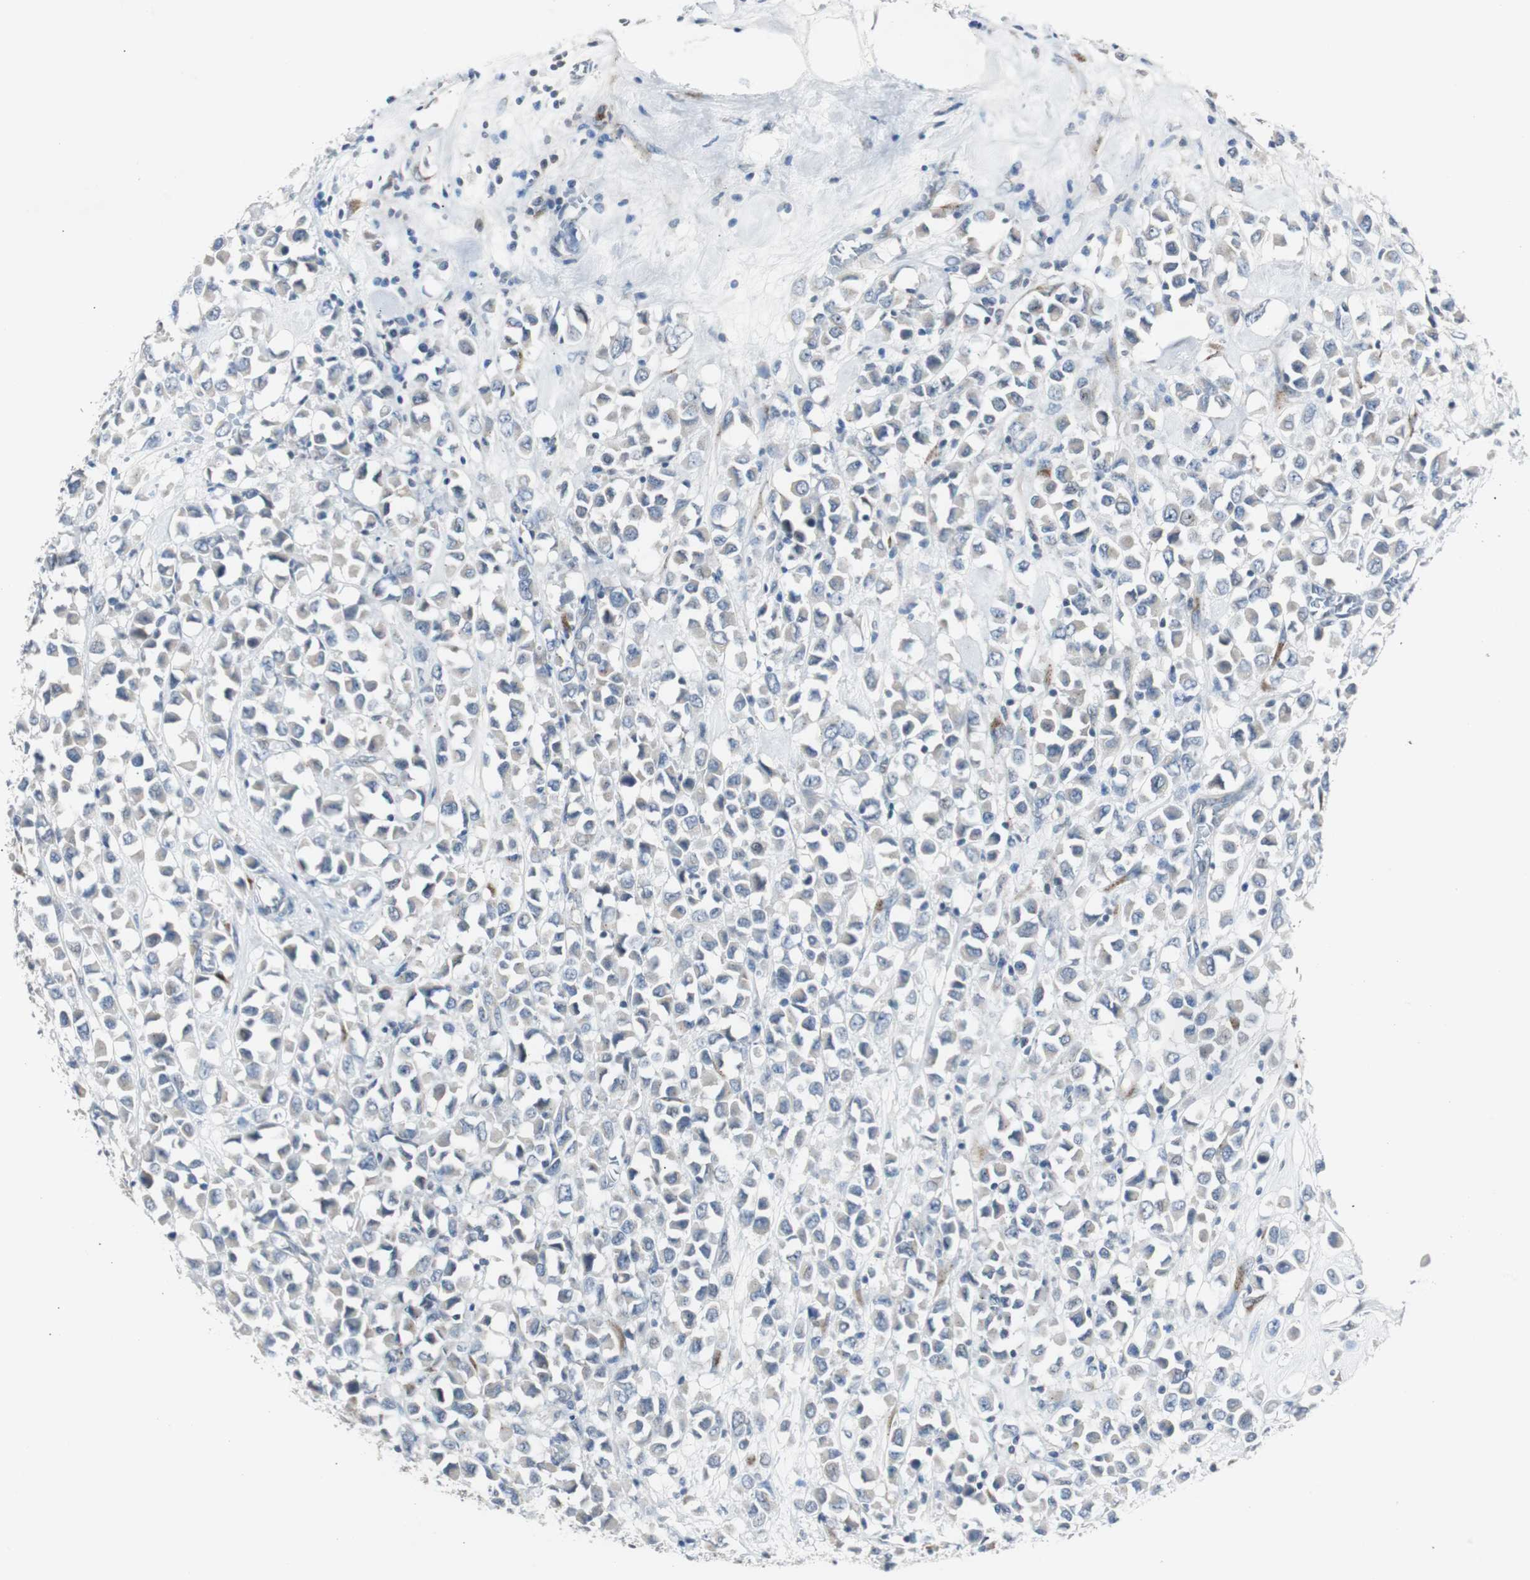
{"staining": {"intensity": "negative", "quantity": "none", "location": "none"}, "tissue": "breast cancer", "cell_type": "Tumor cells", "image_type": "cancer", "snomed": [{"axis": "morphology", "description": "Duct carcinoma"}, {"axis": "topography", "description": "Breast"}], "caption": "Tumor cells show no significant protein staining in breast cancer. (DAB (3,3'-diaminobenzidine) immunohistochemistry (IHC), high magnification).", "gene": "SOX30", "patient": {"sex": "female", "age": 61}}